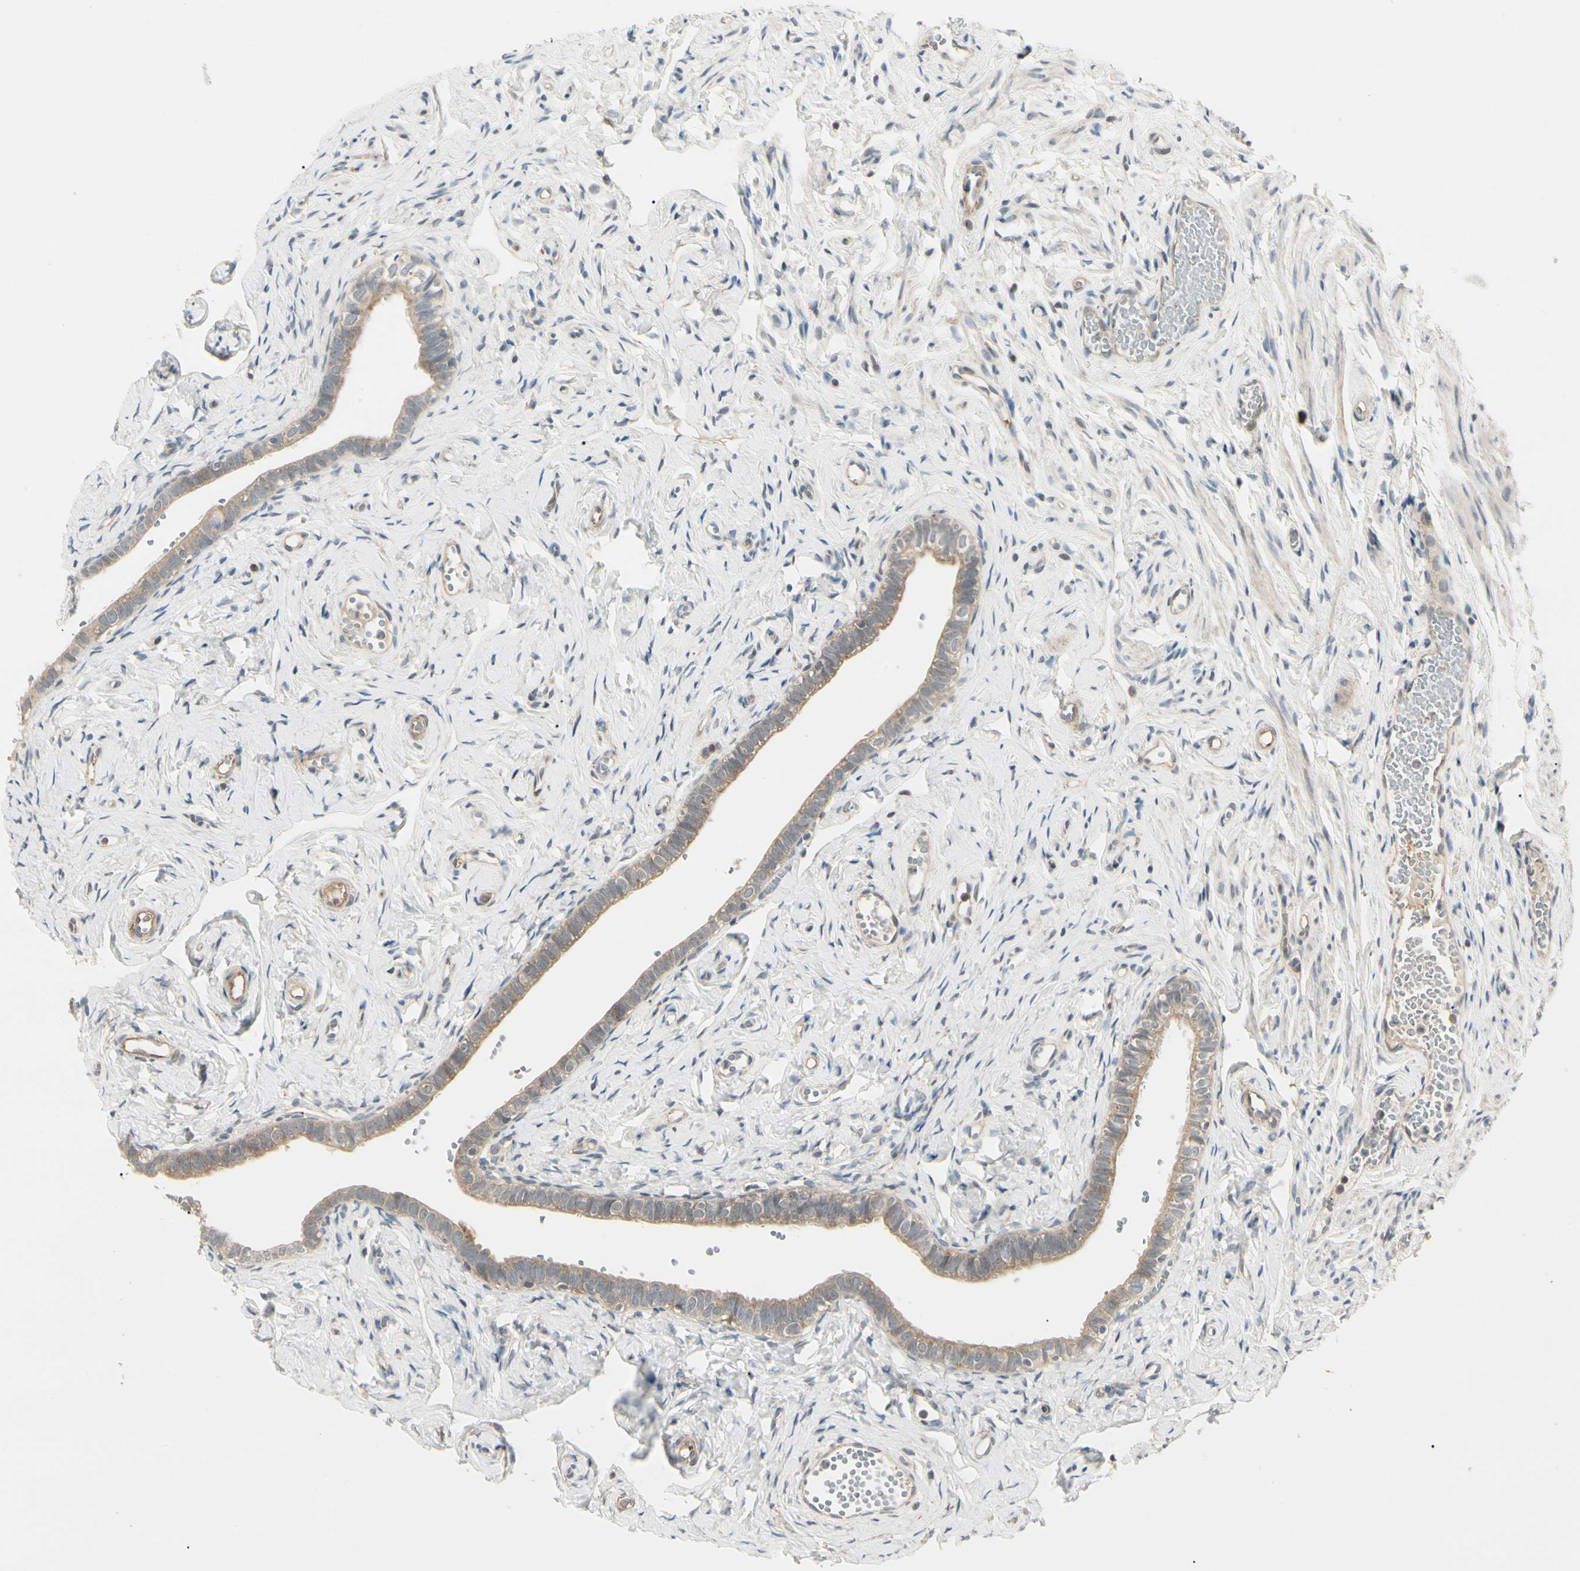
{"staining": {"intensity": "weak", "quantity": ">75%", "location": "cytoplasmic/membranous"}, "tissue": "fallopian tube", "cell_type": "Glandular cells", "image_type": "normal", "snomed": [{"axis": "morphology", "description": "Normal tissue, NOS"}, {"axis": "topography", "description": "Fallopian tube"}], "caption": "Immunohistochemical staining of benign human fallopian tube displays weak cytoplasmic/membranous protein positivity in approximately >75% of glandular cells. The staining is performed using DAB brown chromogen to label protein expression. The nuclei are counter-stained blue using hematoxylin.", "gene": "F2R", "patient": {"sex": "female", "age": 71}}